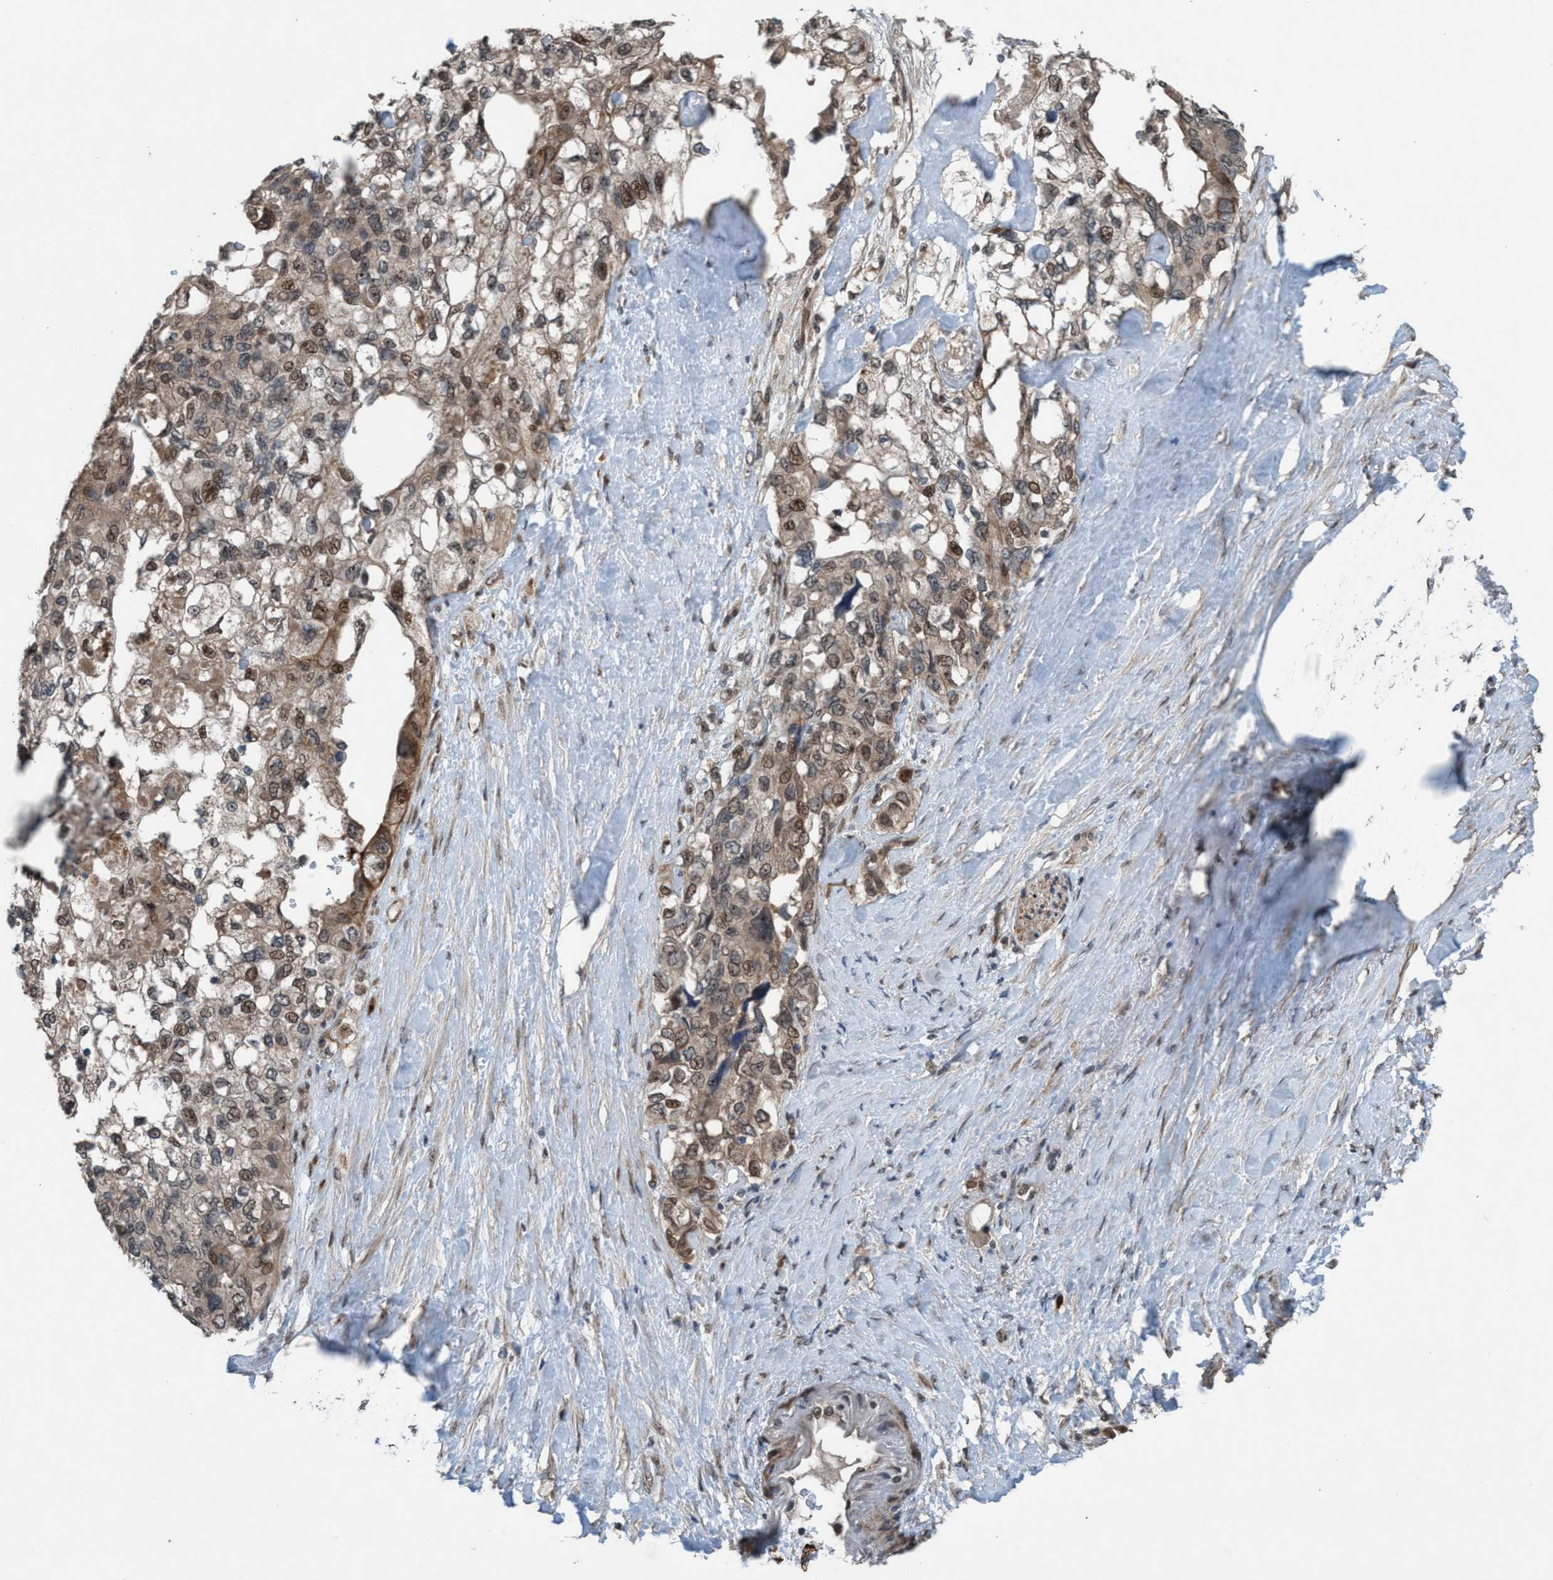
{"staining": {"intensity": "moderate", "quantity": ">75%", "location": "cytoplasmic/membranous,nuclear"}, "tissue": "pancreatic cancer", "cell_type": "Tumor cells", "image_type": "cancer", "snomed": [{"axis": "morphology", "description": "Adenocarcinoma, NOS"}, {"axis": "topography", "description": "Pancreas"}], "caption": "Tumor cells demonstrate medium levels of moderate cytoplasmic/membranous and nuclear positivity in about >75% of cells in human pancreatic adenocarcinoma.", "gene": "NISCH", "patient": {"sex": "female", "age": 56}}